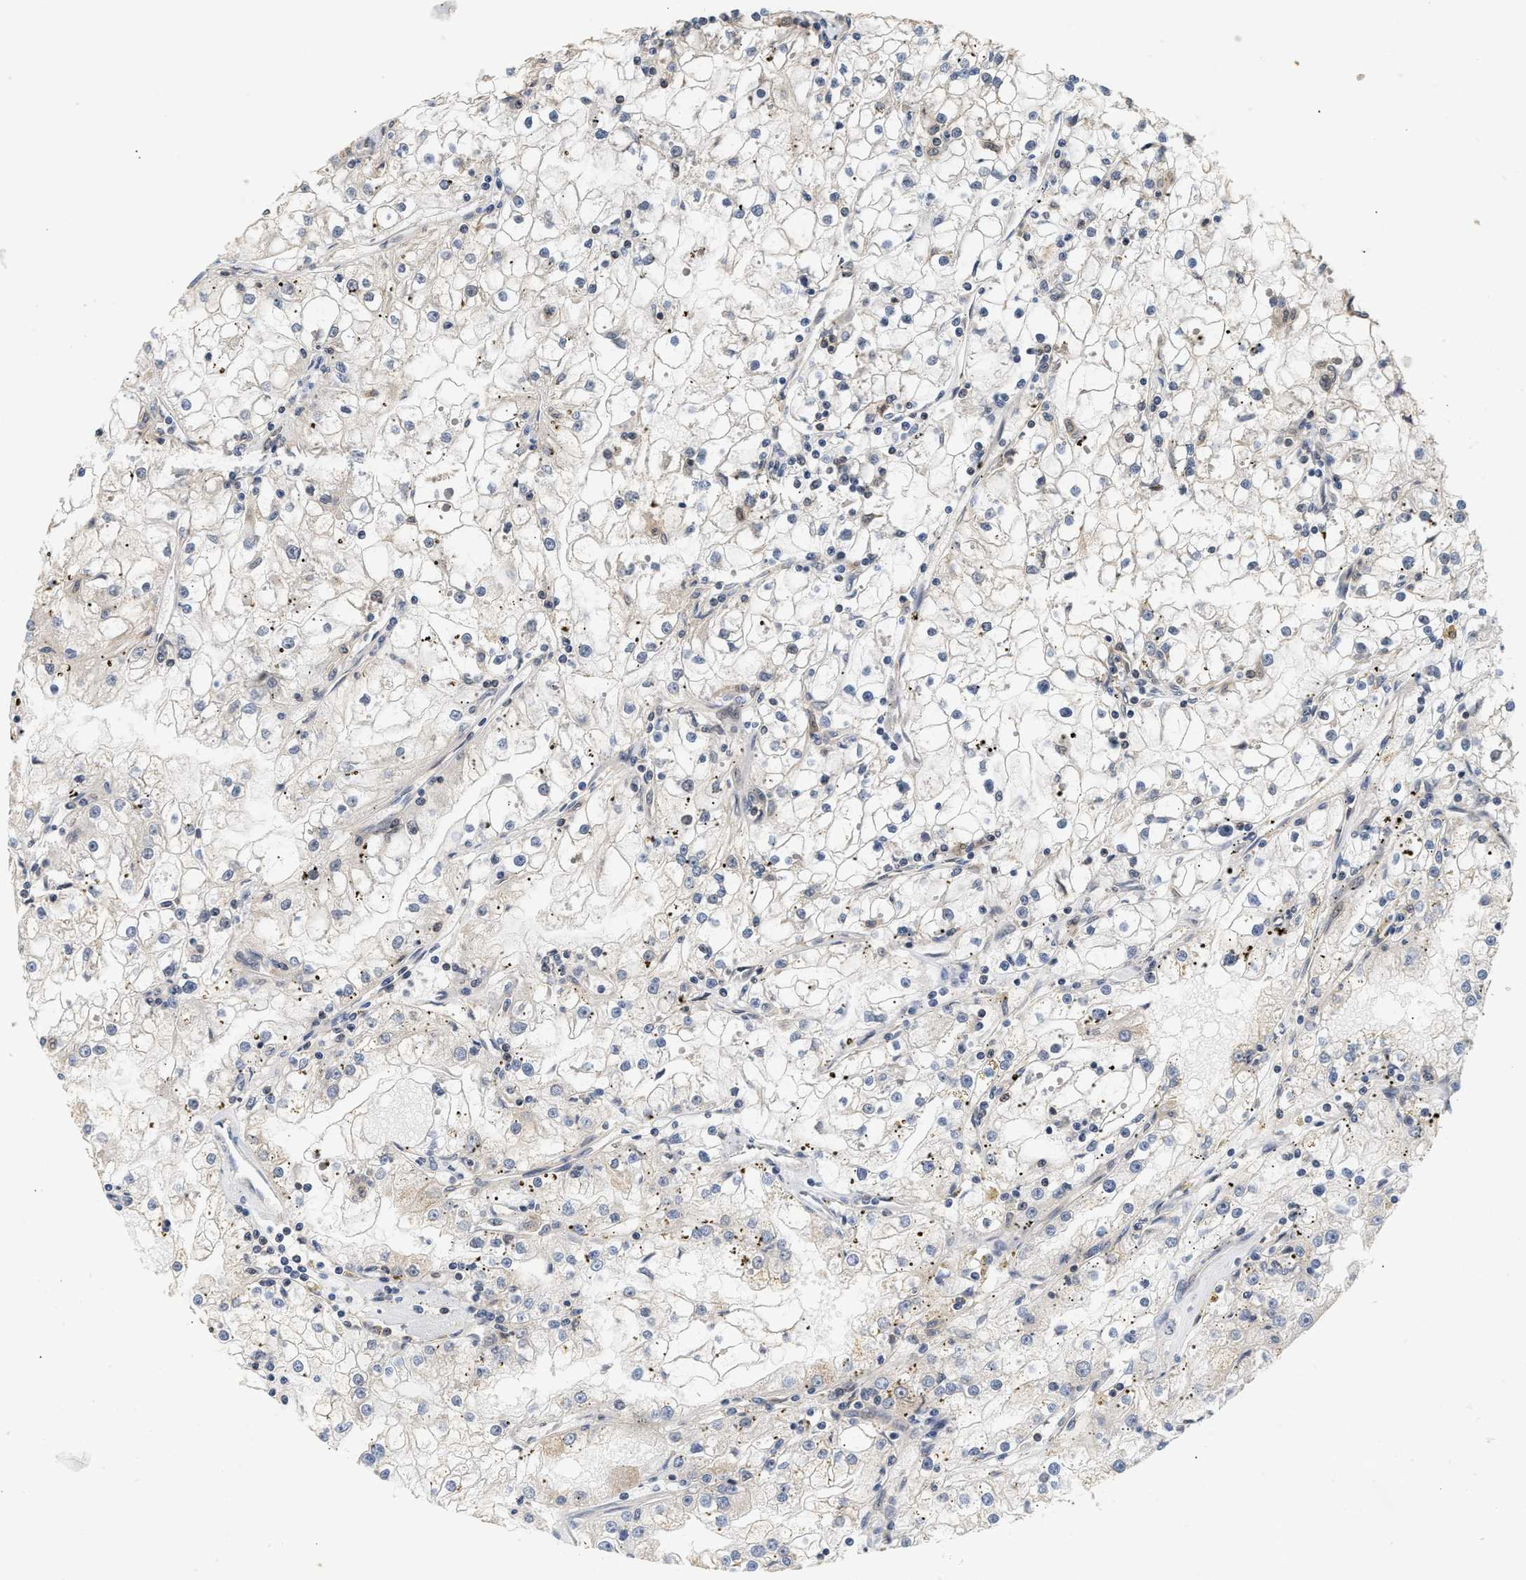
{"staining": {"intensity": "negative", "quantity": "none", "location": "none"}, "tissue": "renal cancer", "cell_type": "Tumor cells", "image_type": "cancer", "snomed": [{"axis": "morphology", "description": "Adenocarcinoma, NOS"}, {"axis": "topography", "description": "Kidney"}], "caption": "Protein analysis of adenocarcinoma (renal) demonstrates no significant staining in tumor cells.", "gene": "ABHD5", "patient": {"sex": "male", "age": 56}}